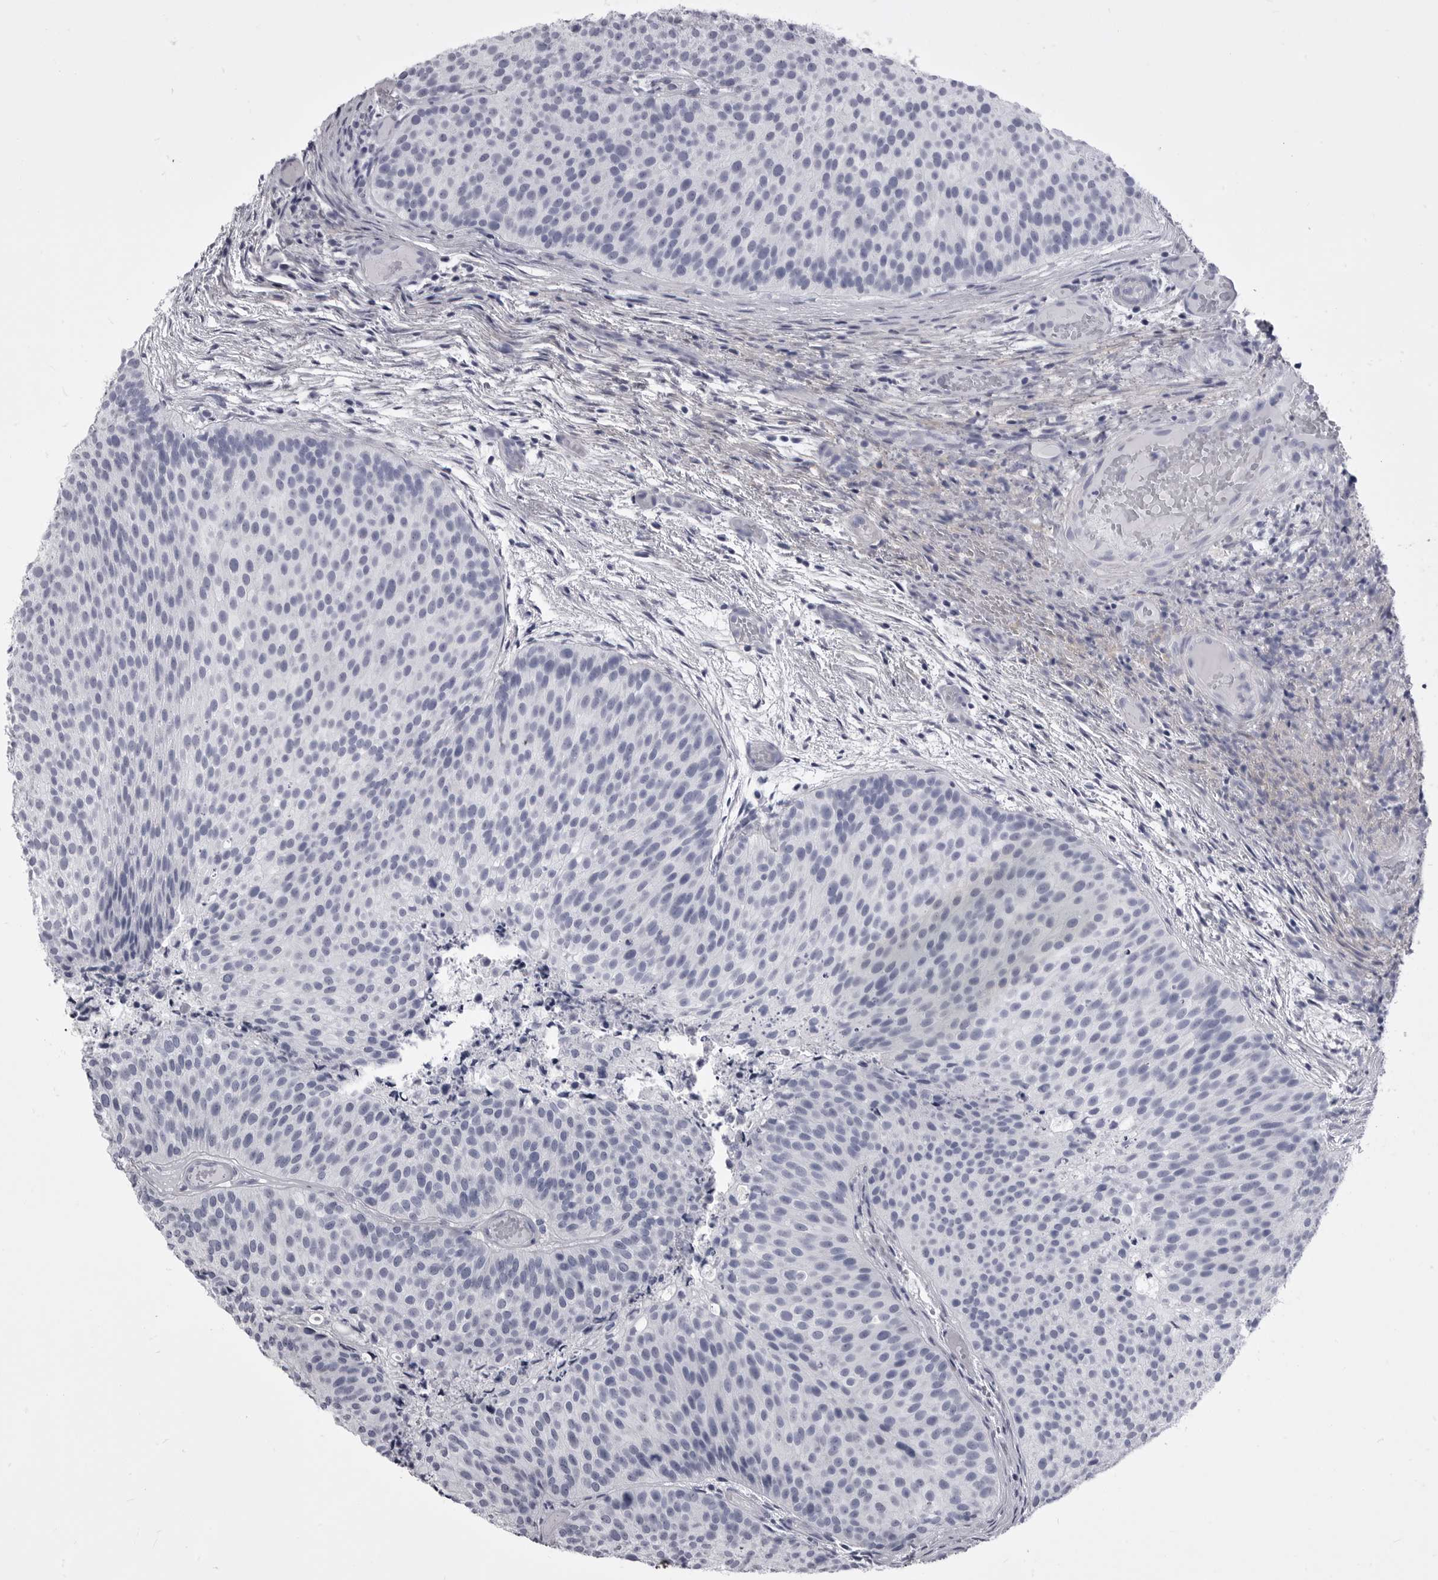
{"staining": {"intensity": "negative", "quantity": "none", "location": "none"}, "tissue": "urothelial cancer", "cell_type": "Tumor cells", "image_type": "cancer", "snomed": [{"axis": "morphology", "description": "Urothelial carcinoma, Low grade"}, {"axis": "topography", "description": "Urinary bladder"}], "caption": "High magnification brightfield microscopy of urothelial cancer stained with DAB (brown) and counterstained with hematoxylin (blue): tumor cells show no significant expression.", "gene": "ANK2", "patient": {"sex": "male", "age": 86}}